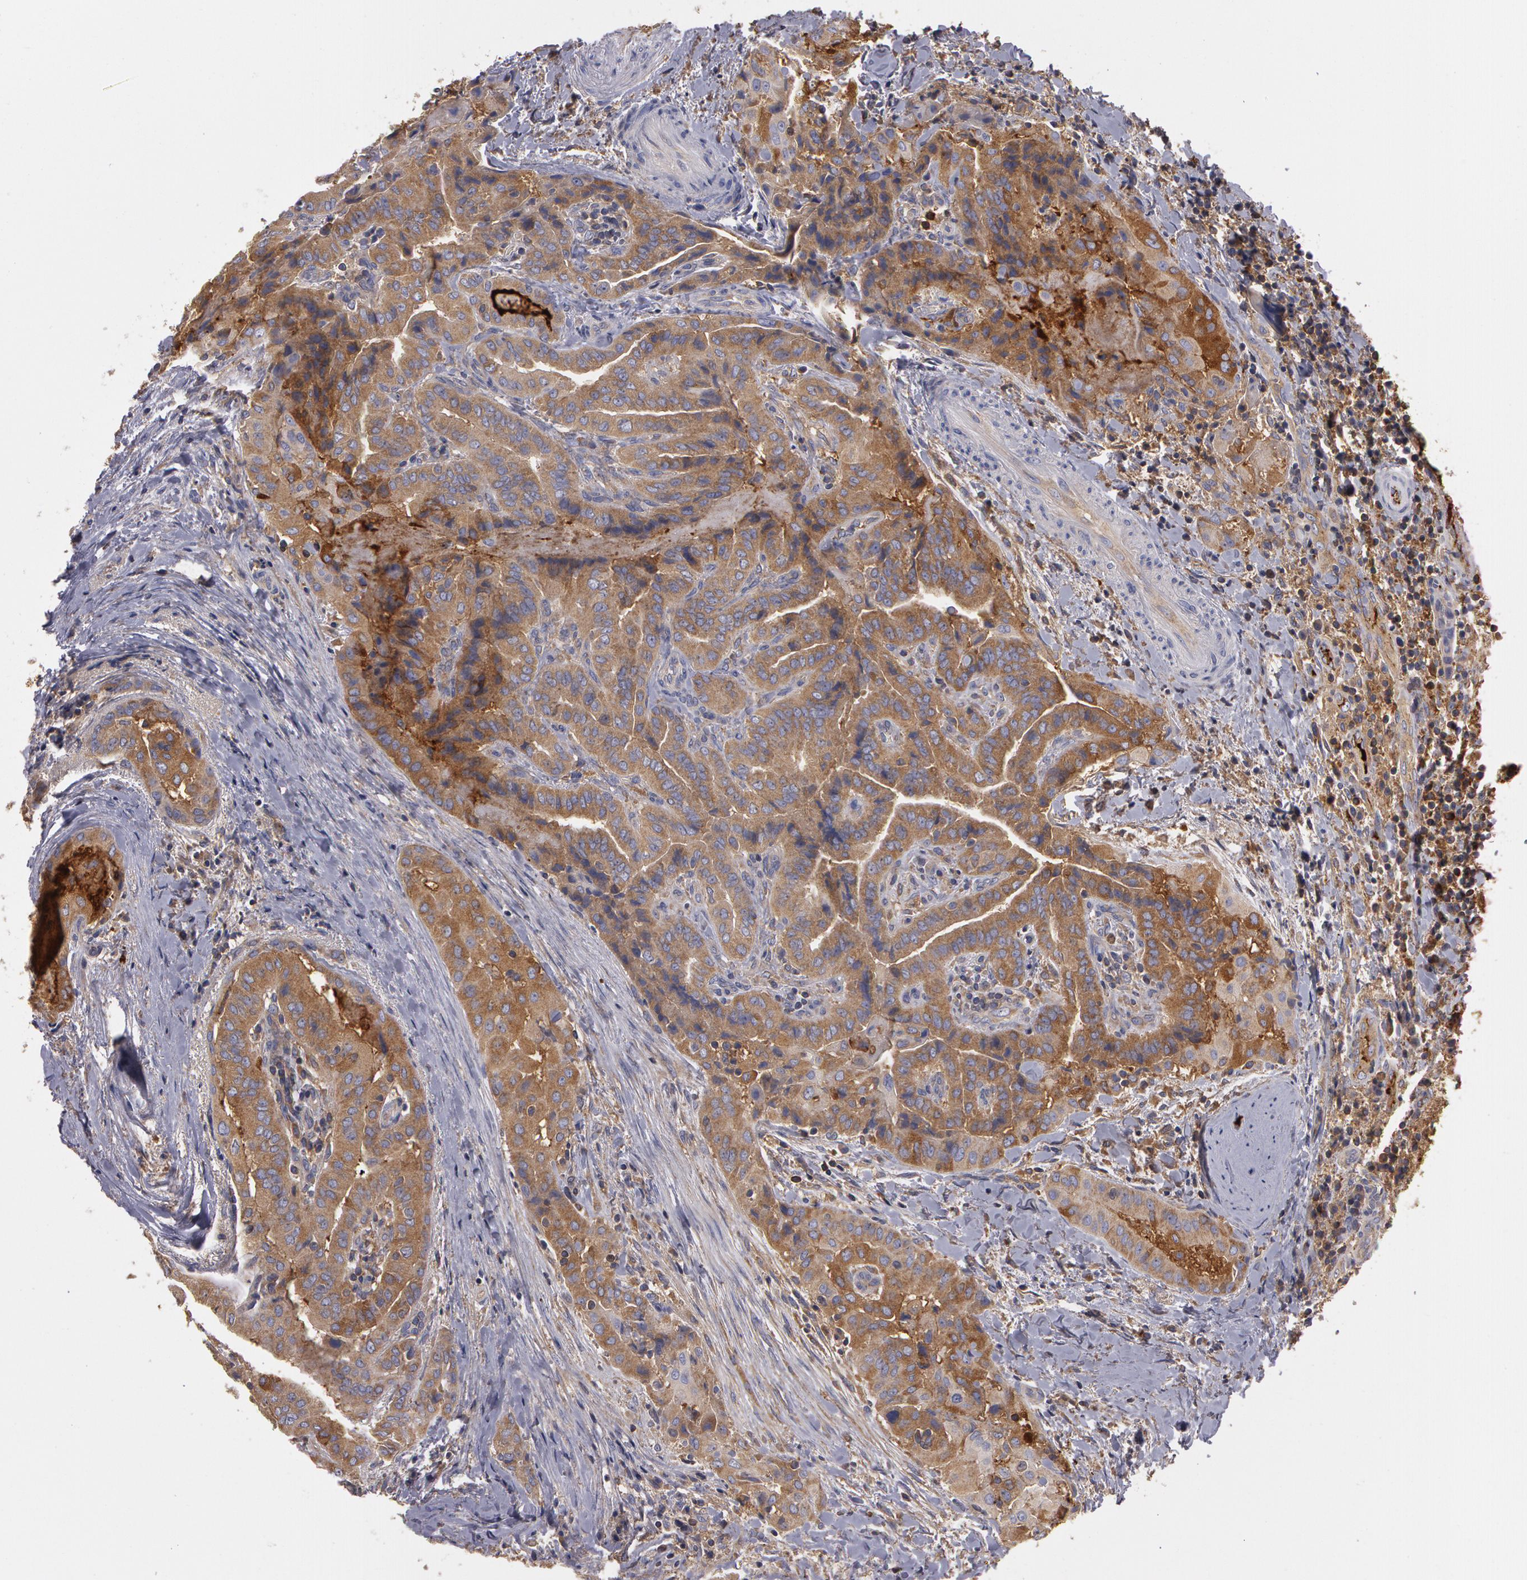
{"staining": {"intensity": "moderate", "quantity": ">75%", "location": "cytoplasmic/membranous"}, "tissue": "thyroid cancer", "cell_type": "Tumor cells", "image_type": "cancer", "snomed": [{"axis": "morphology", "description": "Papillary adenocarcinoma, NOS"}, {"axis": "topography", "description": "Thyroid gland"}], "caption": "The immunohistochemical stain shows moderate cytoplasmic/membranous staining in tumor cells of thyroid papillary adenocarcinoma tissue.", "gene": "NEK9", "patient": {"sex": "female", "age": 71}}